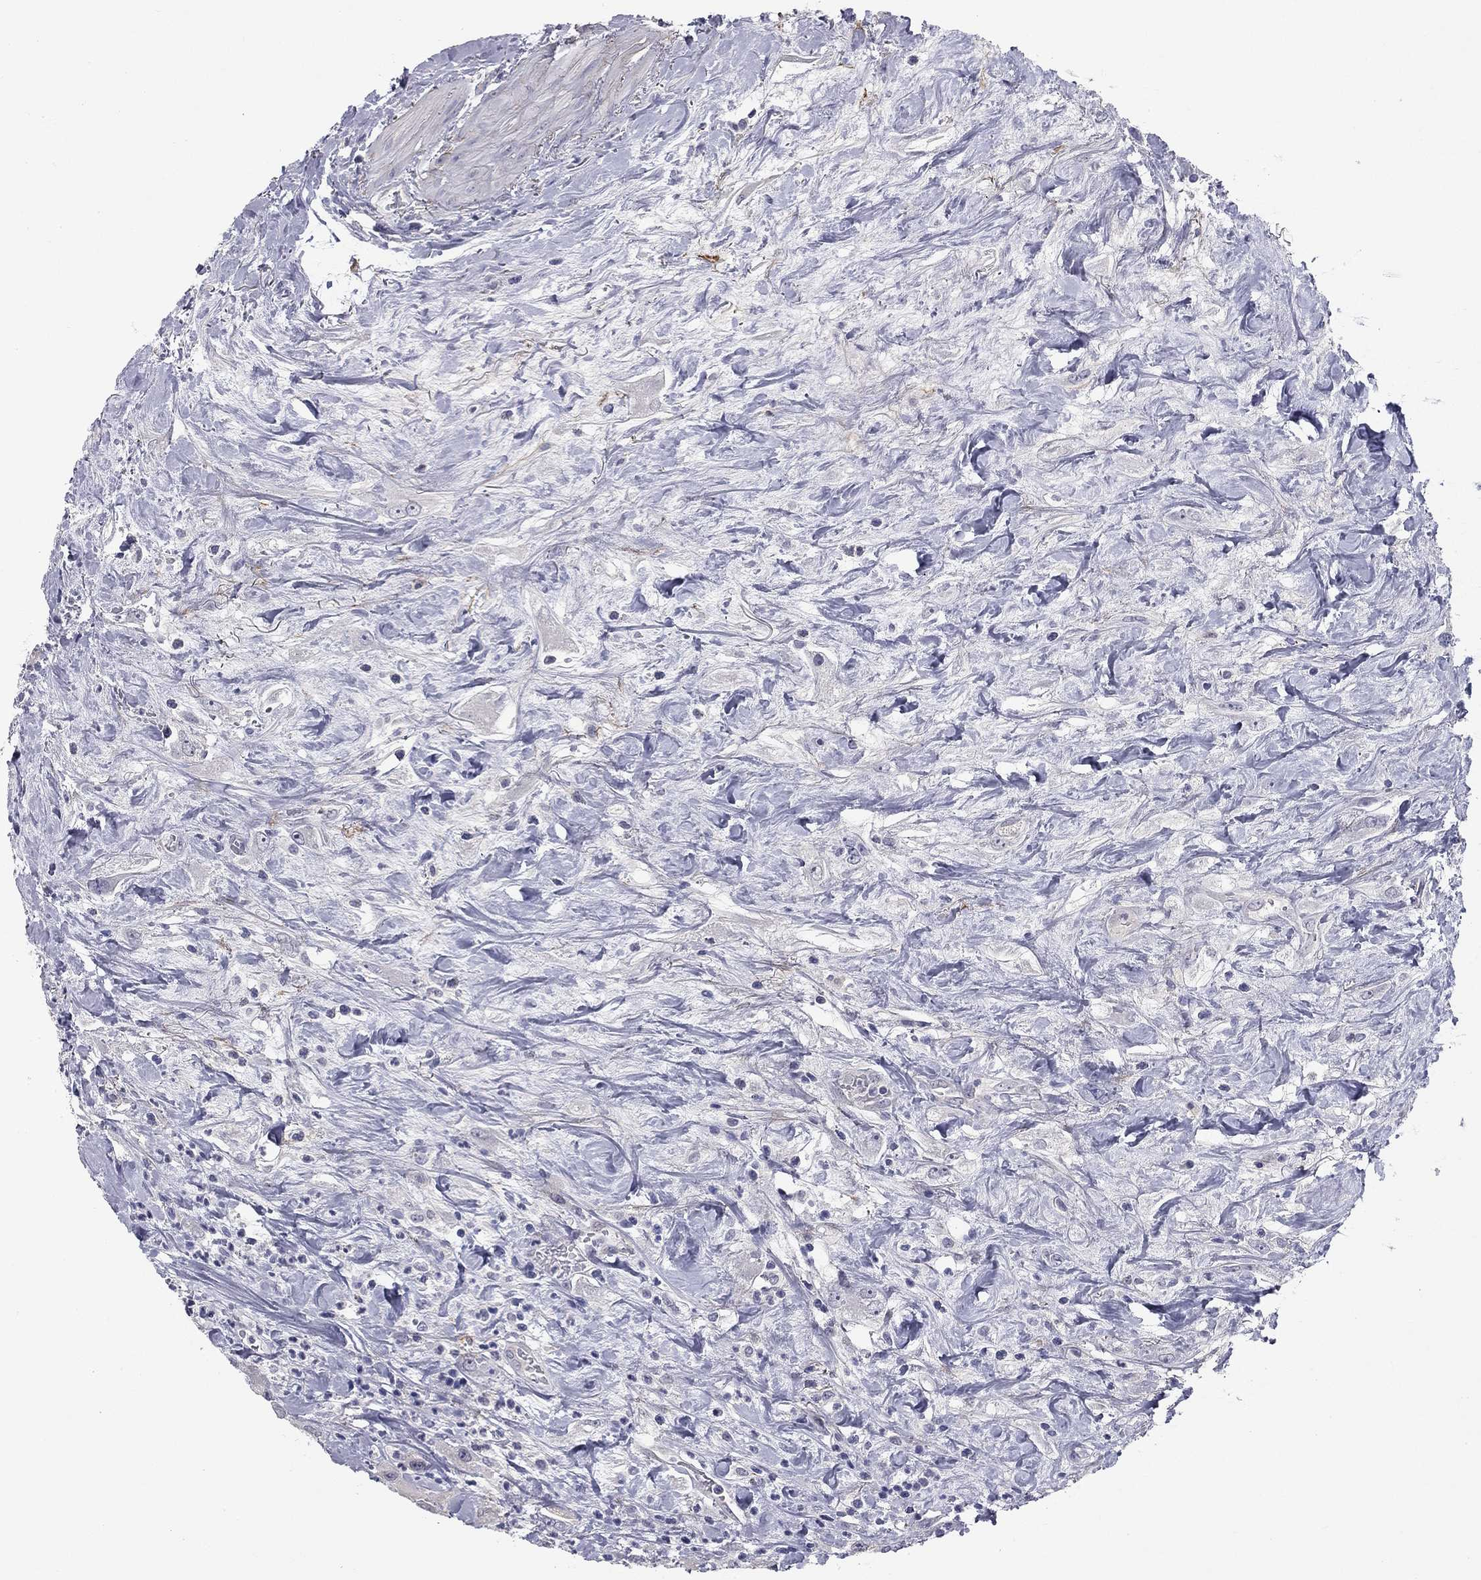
{"staining": {"intensity": "negative", "quantity": "none", "location": "none"}, "tissue": "urothelial cancer", "cell_type": "Tumor cells", "image_type": "cancer", "snomed": [{"axis": "morphology", "description": "Urothelial carcinoma, High grade"}, {"axis": "topography", "description": "Urinary bladder"}], "caption": "A histopathology image of urothelial cancer stained for a protein demonstrates no brown staining in tumor cells.", "gene": "REXO5", "patient": {"sex": "male", "age": 79}}